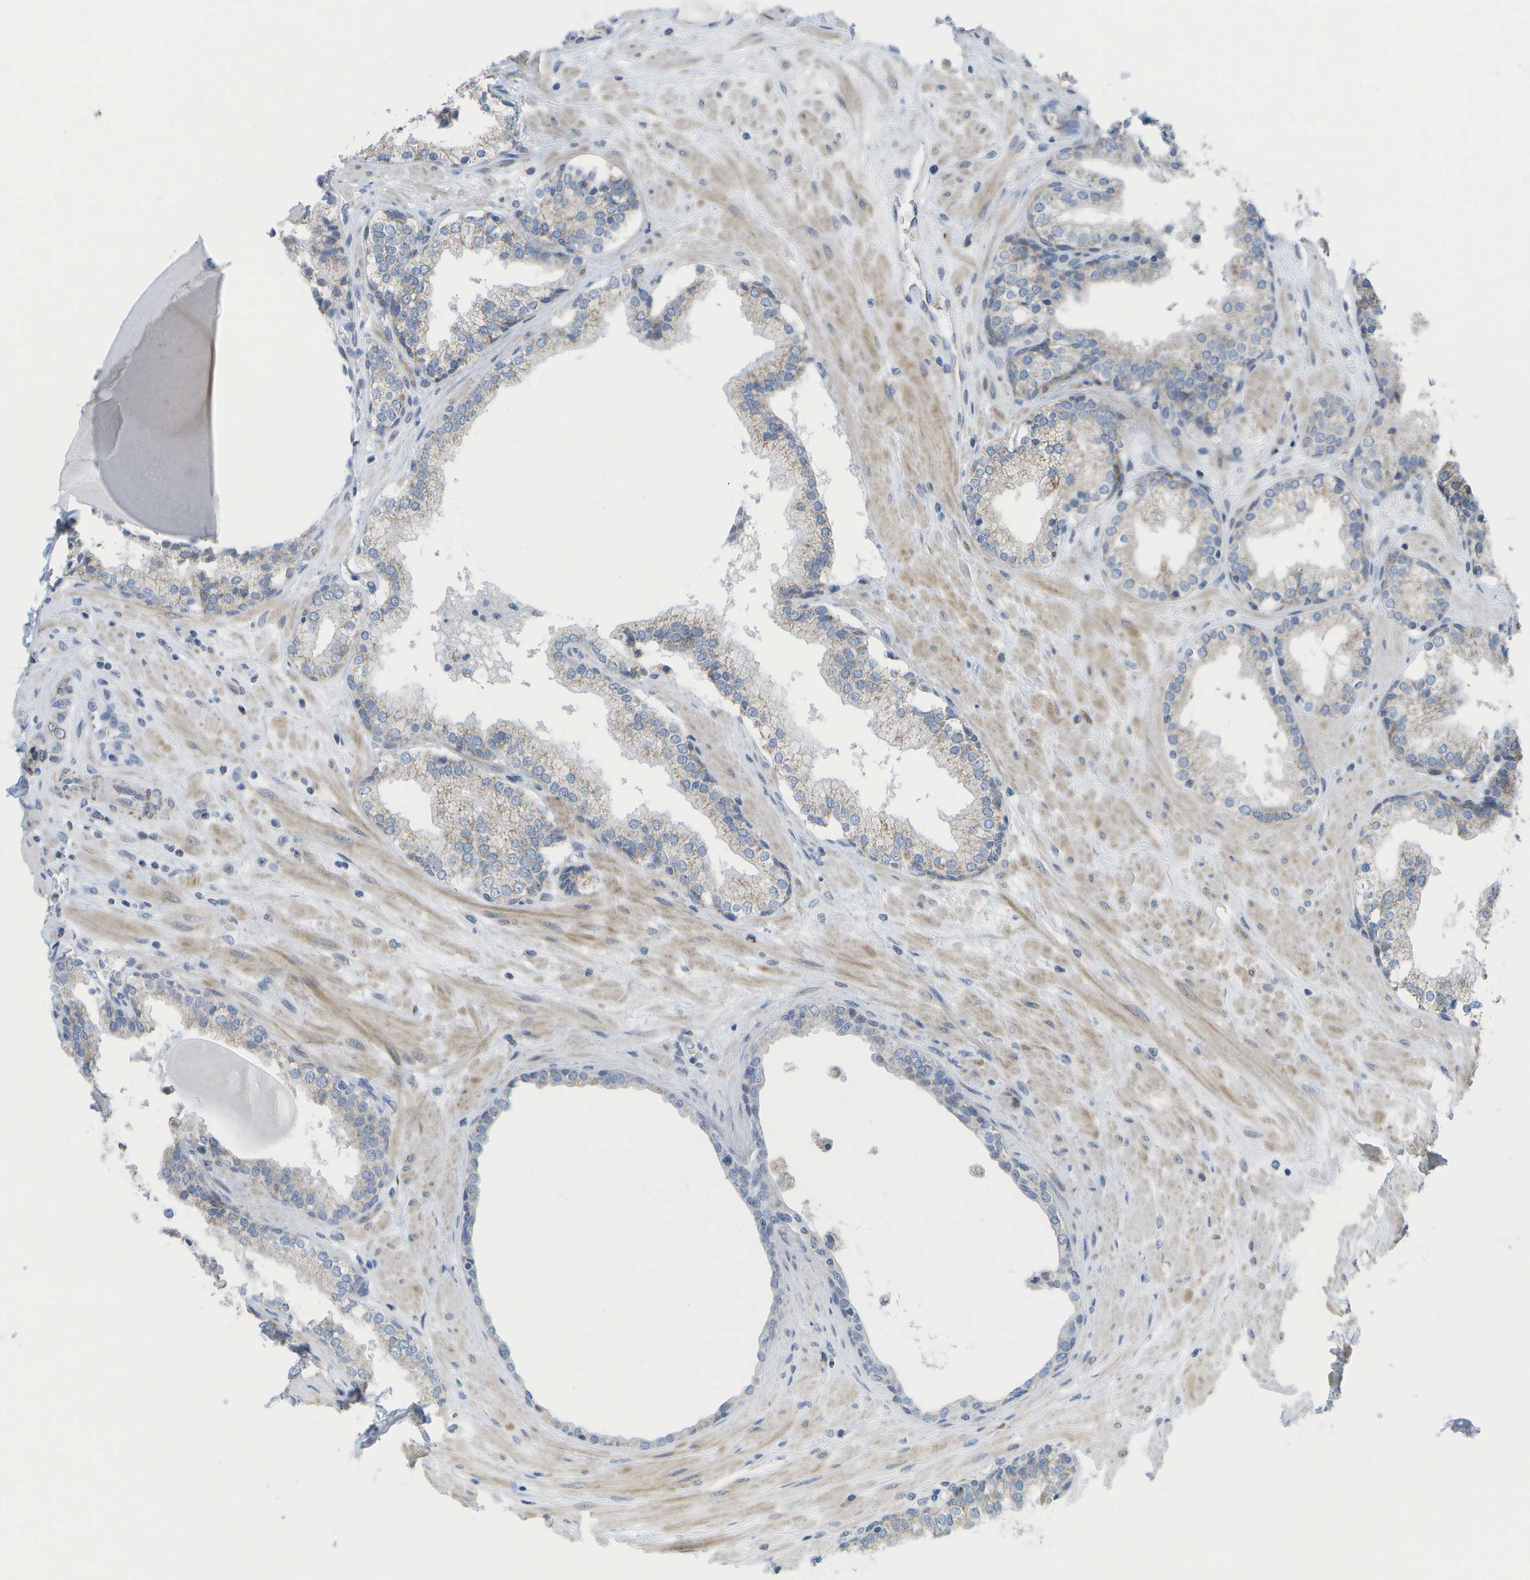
{"staining": {"intensity": "moderate", "quantity": "<25%", "location": "cytoplasmic/membranous"}, "tissue": "prostate", "cell_type": "Glandular cells", "image_type": "normal", "snomed": [{"axis": "morphology", "description": "Normal tissue, NOS"}, {"axis": "topography", "description": "Prostate"}], "caption": "Protein expression analysis of unremarkable prostate exhibits moderate cytoplasmic/membranous positivity in about <25% of glandular cells. (Stains: DAB (3,3'-diaminobenzidine) in brown, nuclei in blue, Microscopy: brightfield microscopy at high magnification).", "gene": "TMEM223", "patient": {"sex": "male", "age": 51}}